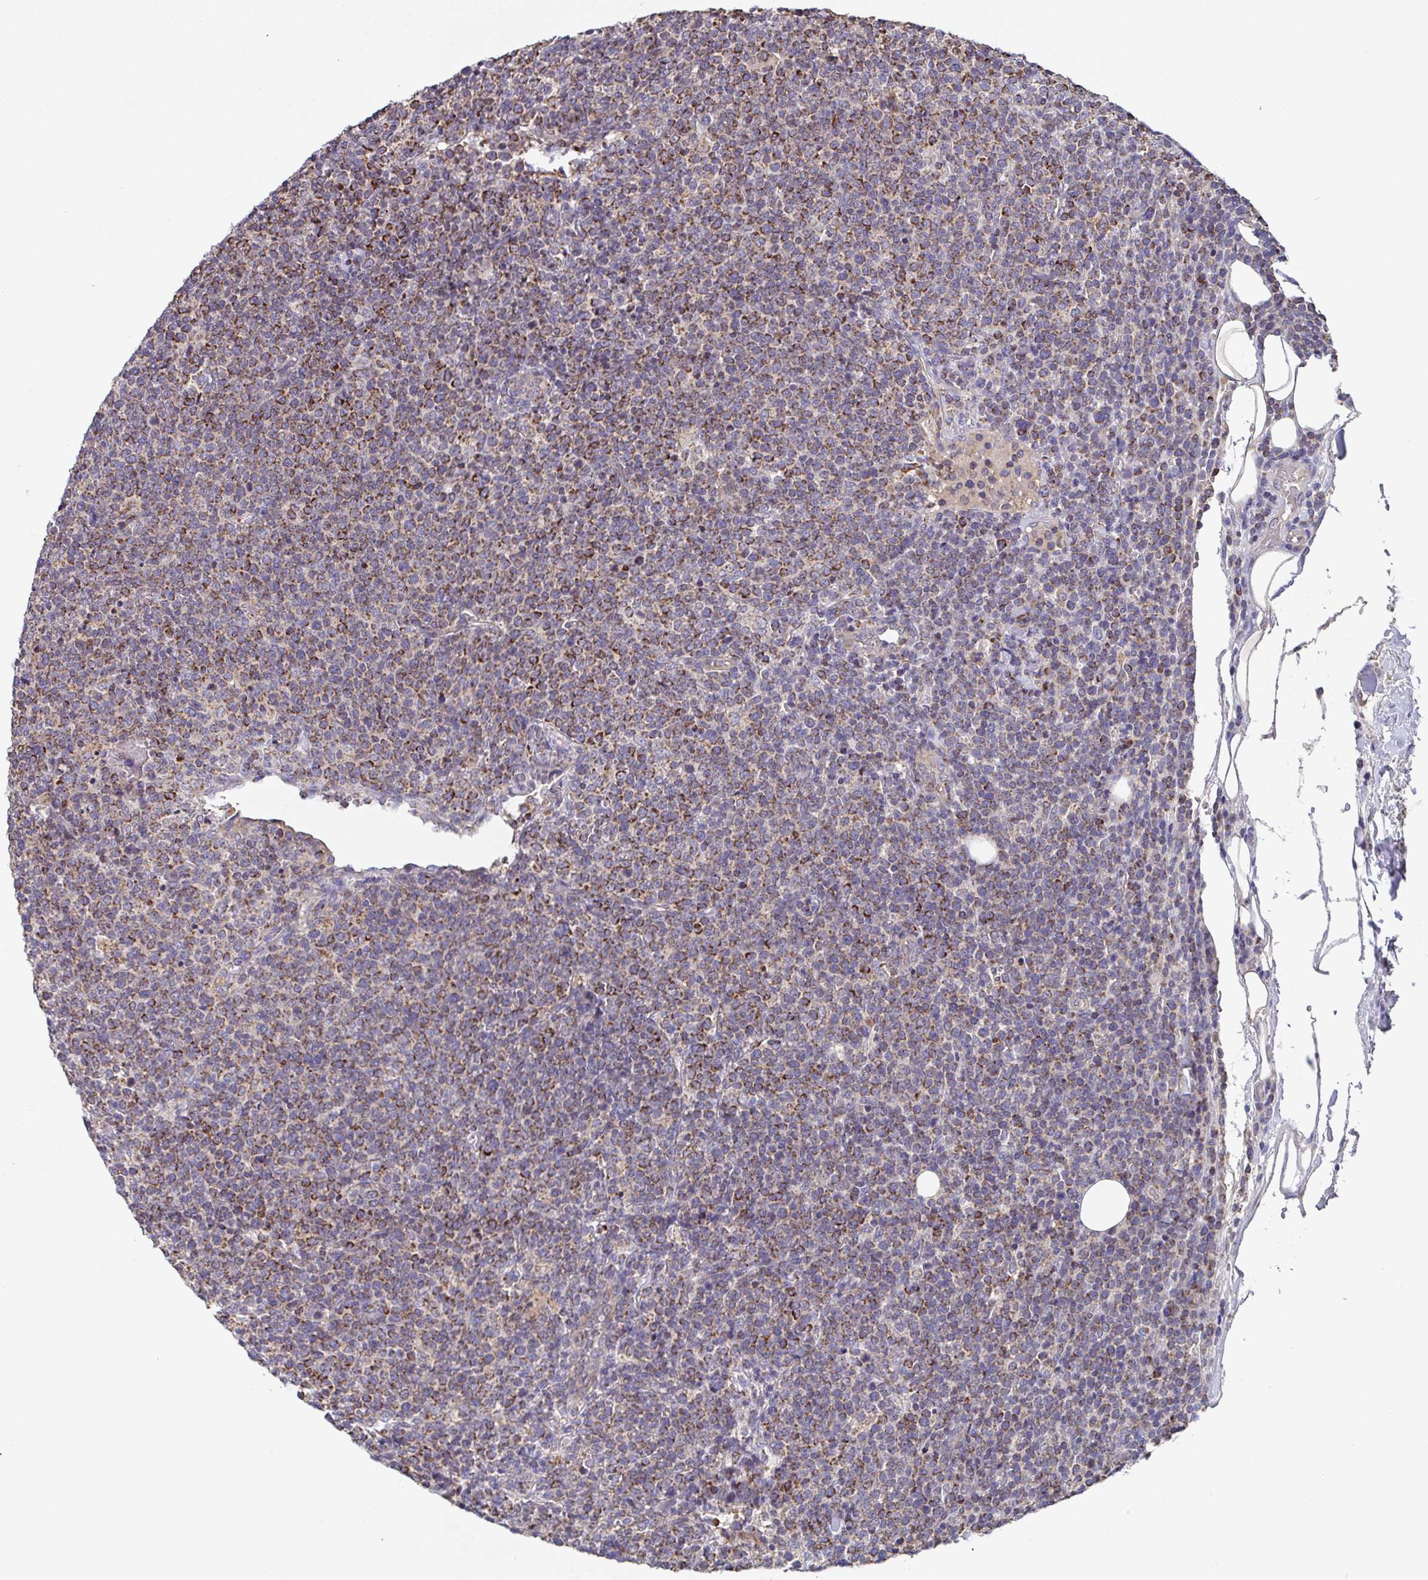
{"staining": {"intensity": "moderate", "quantity": "25%-75%", "location": "cytoplasmic/membranous"}, "tissue": "lymphoma", "cell_type": "Tumor cells", "image_type": "cancer", "snomed": [{"axis": "morphology", "description": "Malignant lymphoma, non-Hodgkin's type, High grade"}, {"axis": "topography", "description": "Lymph node"}], "caption": "High-grade malignant lymphoma, non-Hodgkin's type tissue demonstrates moderate cytoplasmic/membranous positivity in approximately 25%-75% of tumor cells, visualized by immunohistochemistry.", "gene": "MT-ND3", "patient": {"sex": "male", "age": 61}}